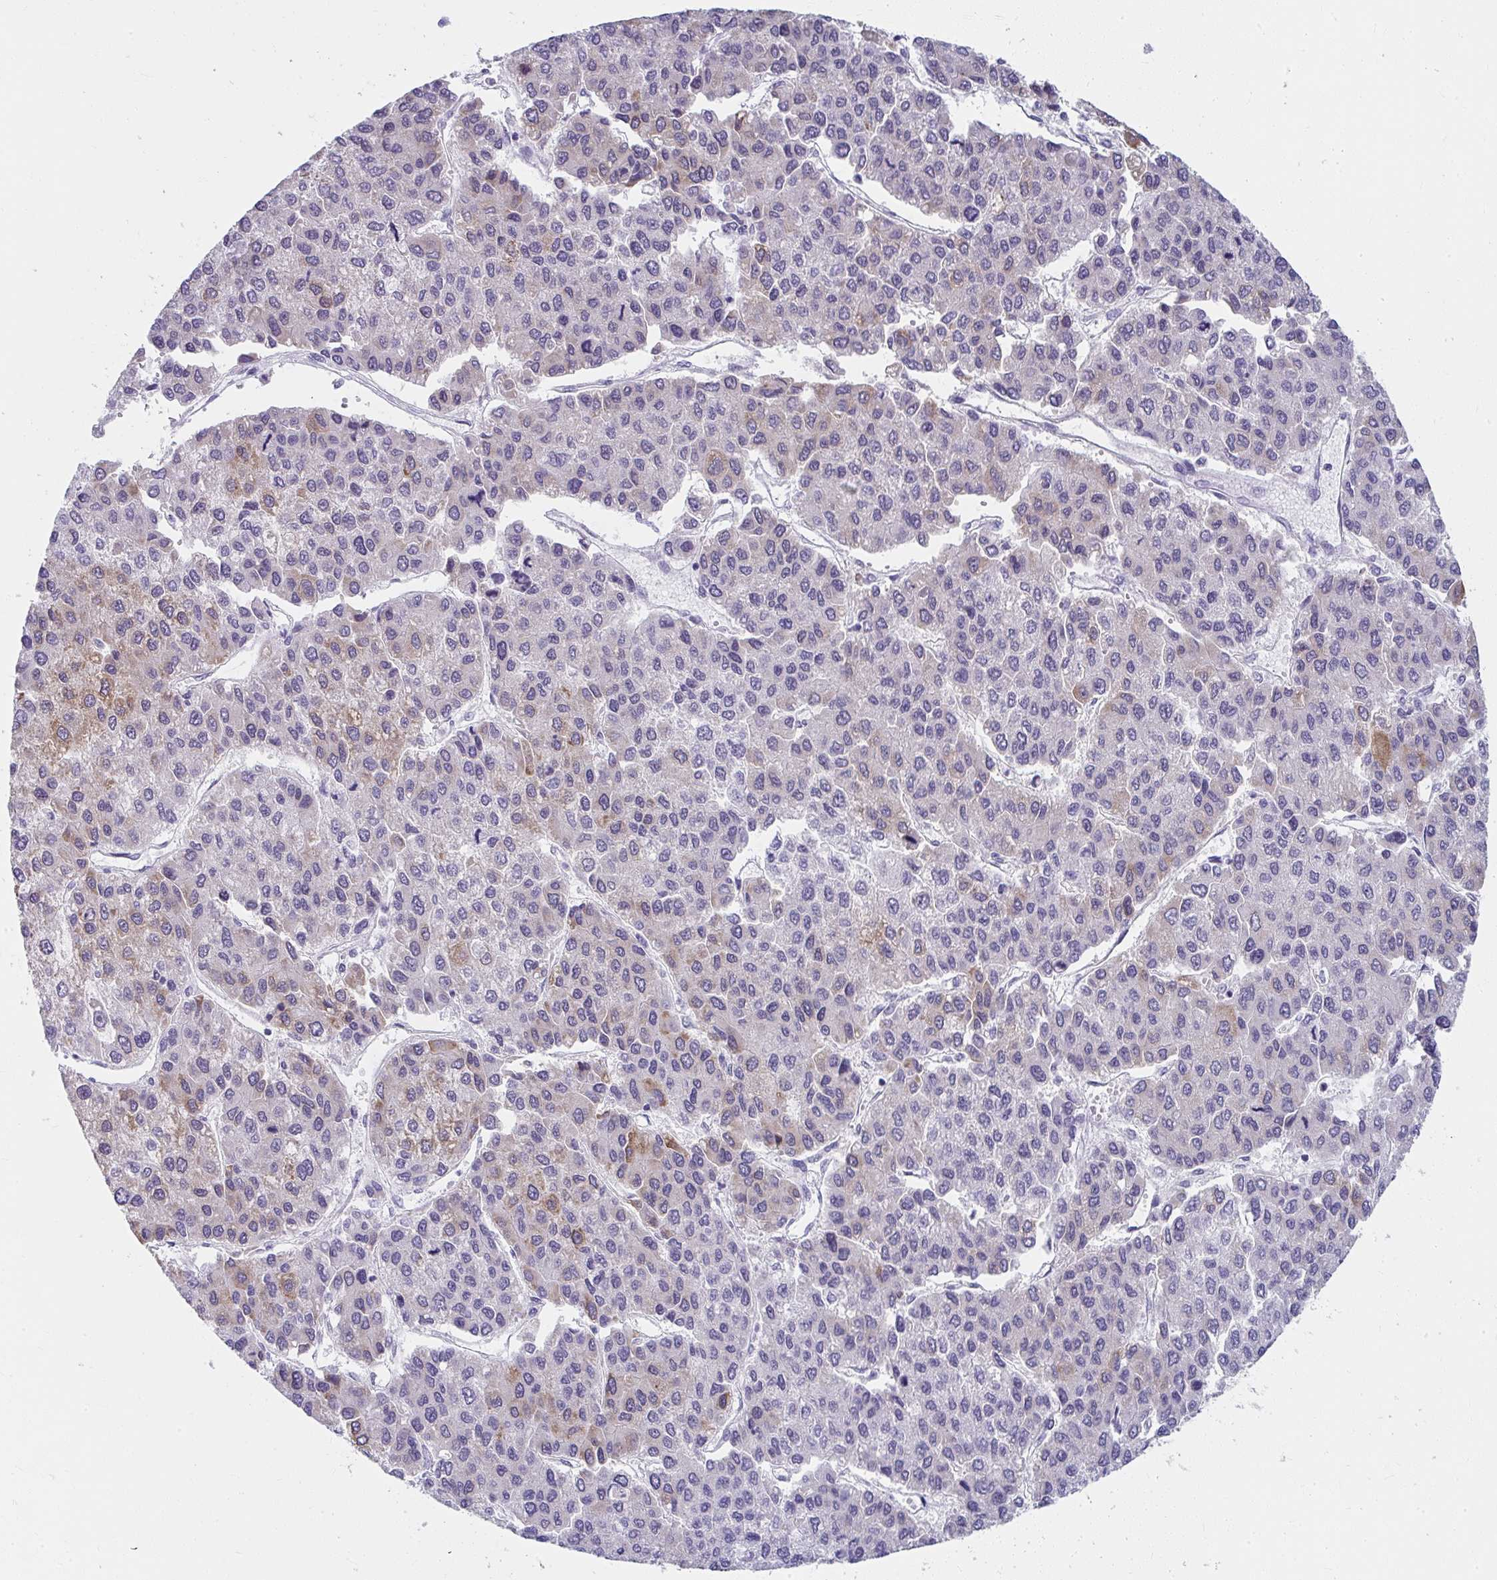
{"staining": {"intensity": "weak", "quantity": "25%-75%", "location": "cytoplasmic/membranous"}, "tissue": "liver cancer", "cell_type": "Tumor cells", "image_type": "cancer", "snomed": [{"axis": "morphology", "description": "Carcinoma, Hepatocellular, NOS"}, {"axis": "topography", "description": "Liver"}], "caption": "Protein expression analysis of hepatocellular carcinoma (liver) reveals weak cytoplasmic/membranous staining in about 25%-75% of tumor cells.", "gene": "UGT3A2", "patient": {"sex": "female", "age": 66}}